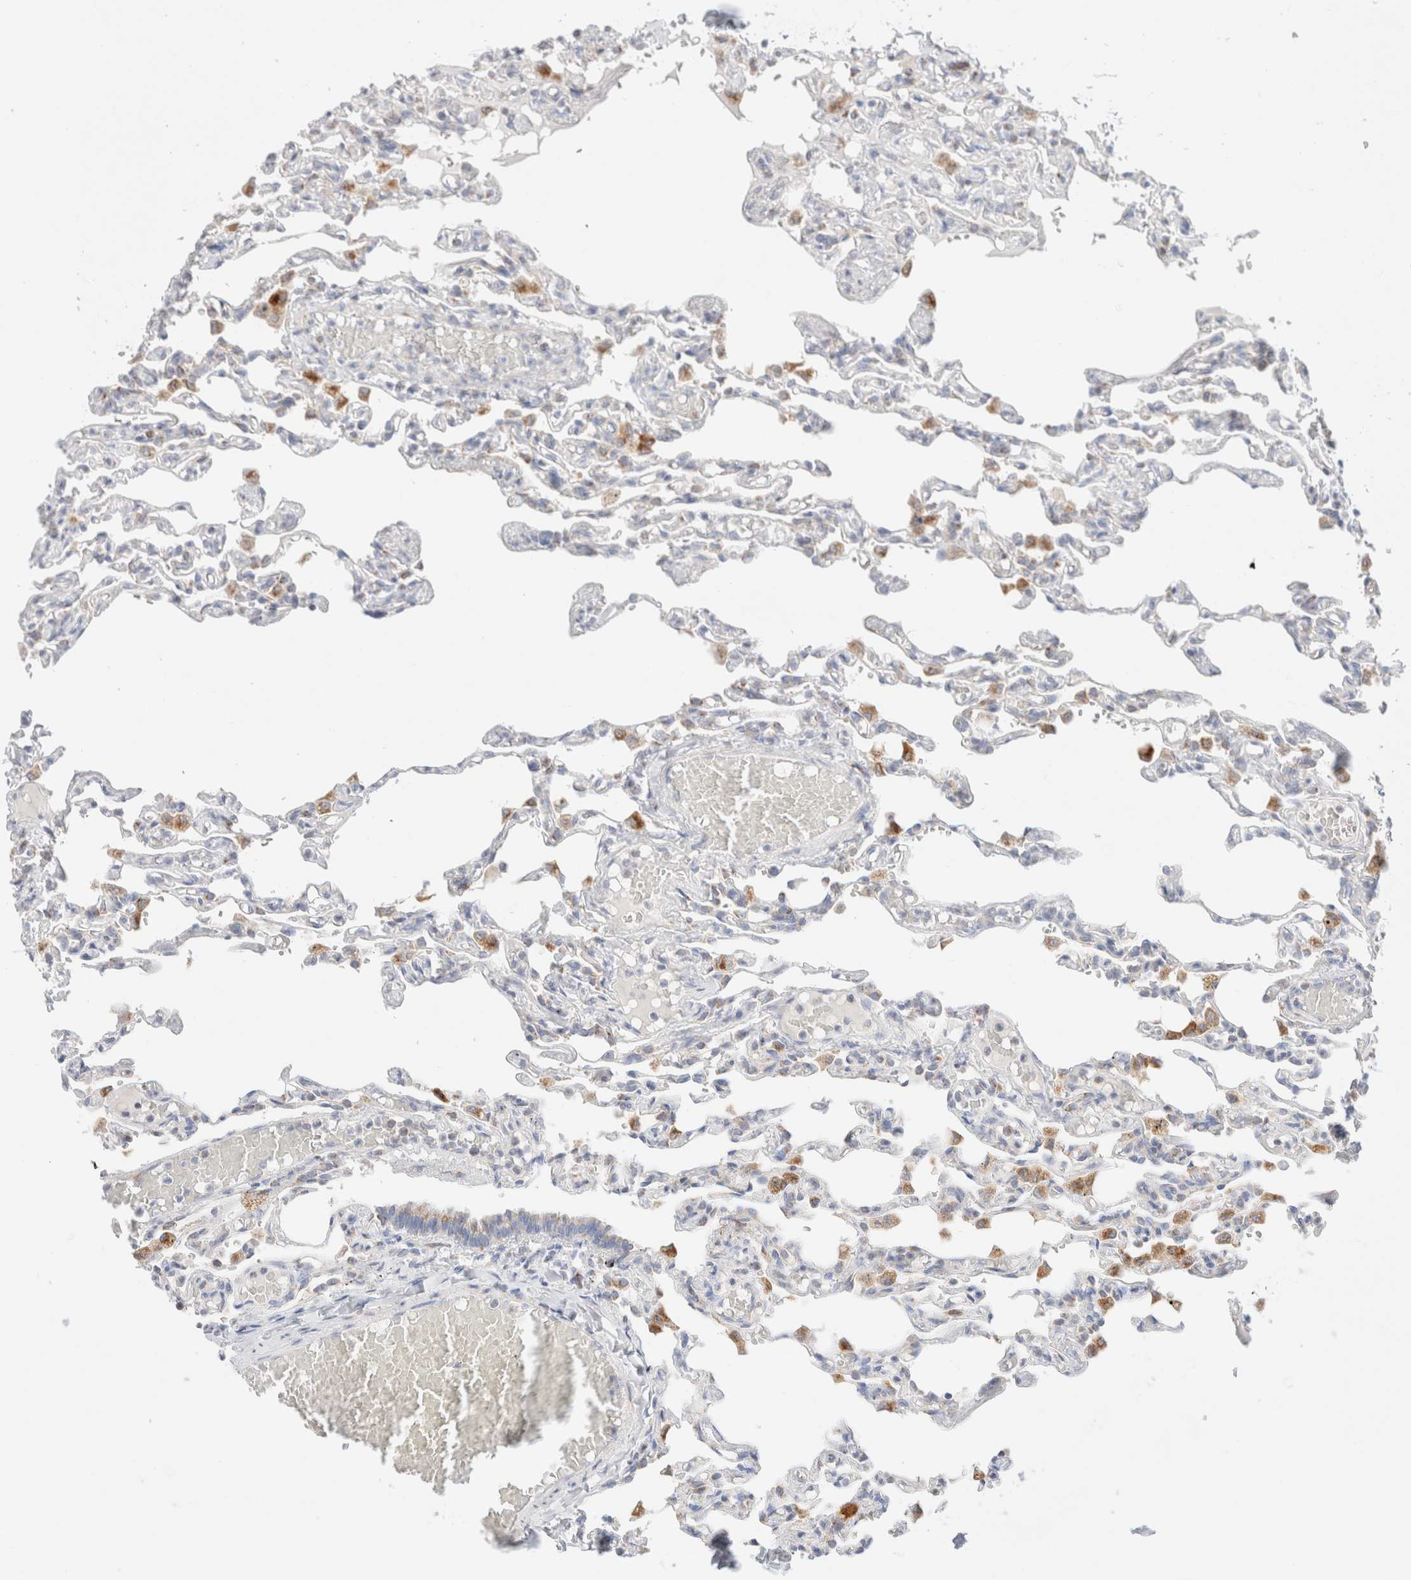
{"staining": {"intensity": "negative", "quantity": "none", "location": "none"}, "tissue": "lung", "cell_type": "Alveolar cells", "image_type": "normal", "snomed": [{"axis": "morphology", "description": "Normal tissue, NOS"}, {"axis": "topography", "description": "Lung"}], "caption": "This is a histopathology image of immunohistochemistry (IHC) staining of unremarkable lung, which shows no positivity in alveolar cells. (Stains: DAB (3,3'-diaminobenzidine) IHC with hematoxylin counter stain, Microscopy: brightfield microscopy at high magnification).", "gene": "ATP6V1C1", "patient": {"sex": "male", "age": 21}}